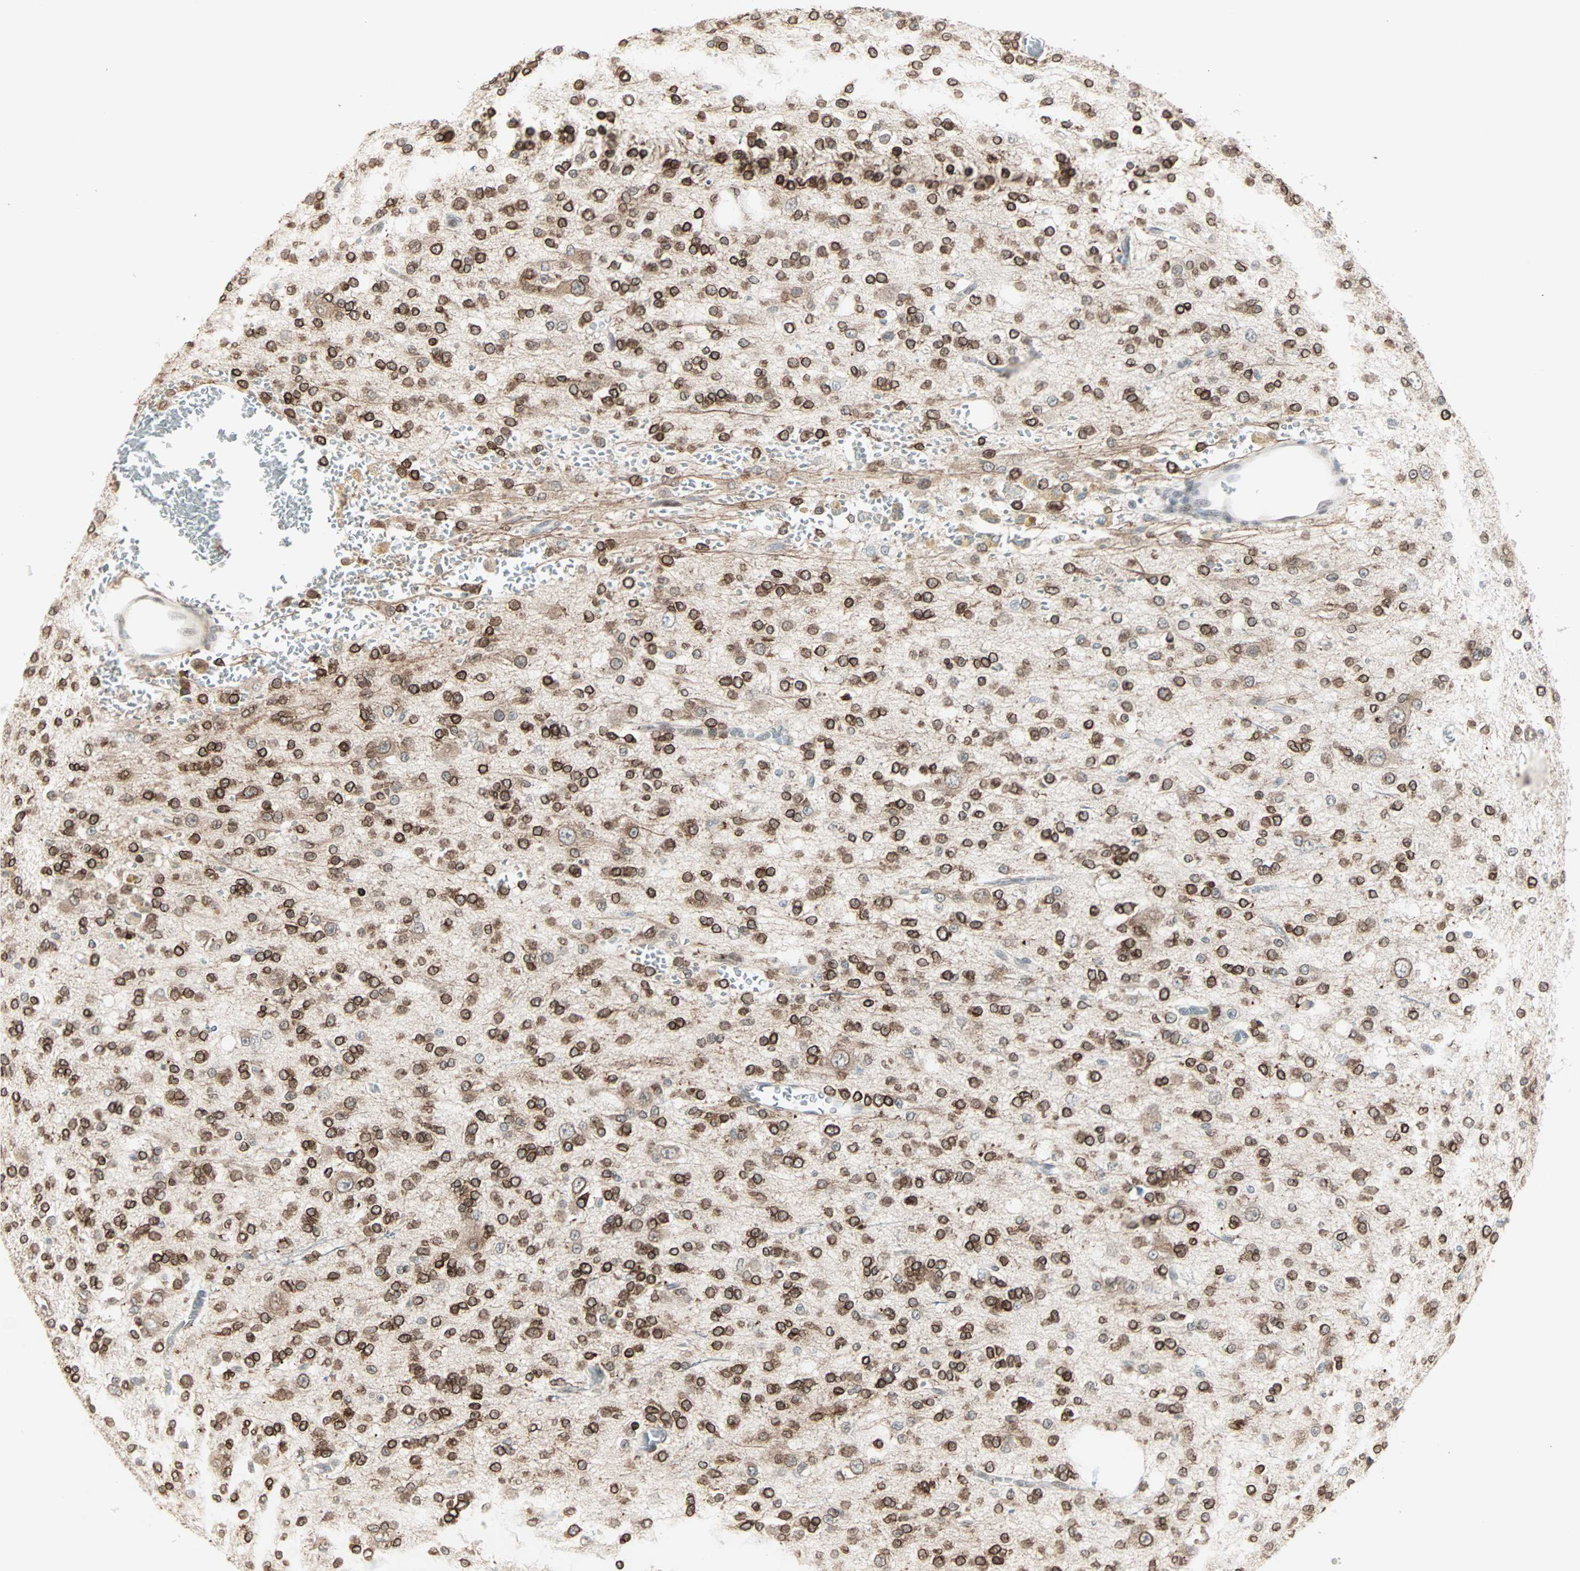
{"staining": {"intensity": "moderate", "quantity": ">75%", "location": "cytoplasmic/membranous,nuclear"}, "tissue": "glioma", "cell_type": "Tumor cells", "image_type": "cancer", "snomed": [{"axis": "morphology", "description": "Glioma, malignant, Low grade"}, {"axis": "topography", "description": "Brain"}], "caption": "The histopathology image reveals staining of glioma, revealing moderate cytoplasmic/membranous and nuclear protein expression (brown color) within tumor cells. (DAB (3,3'-diaminobenzidine) = brown stain, brightfield microscopy at high magnification).", "gene": "CBLC", "patient": {"sex": "male", "age": 38}}